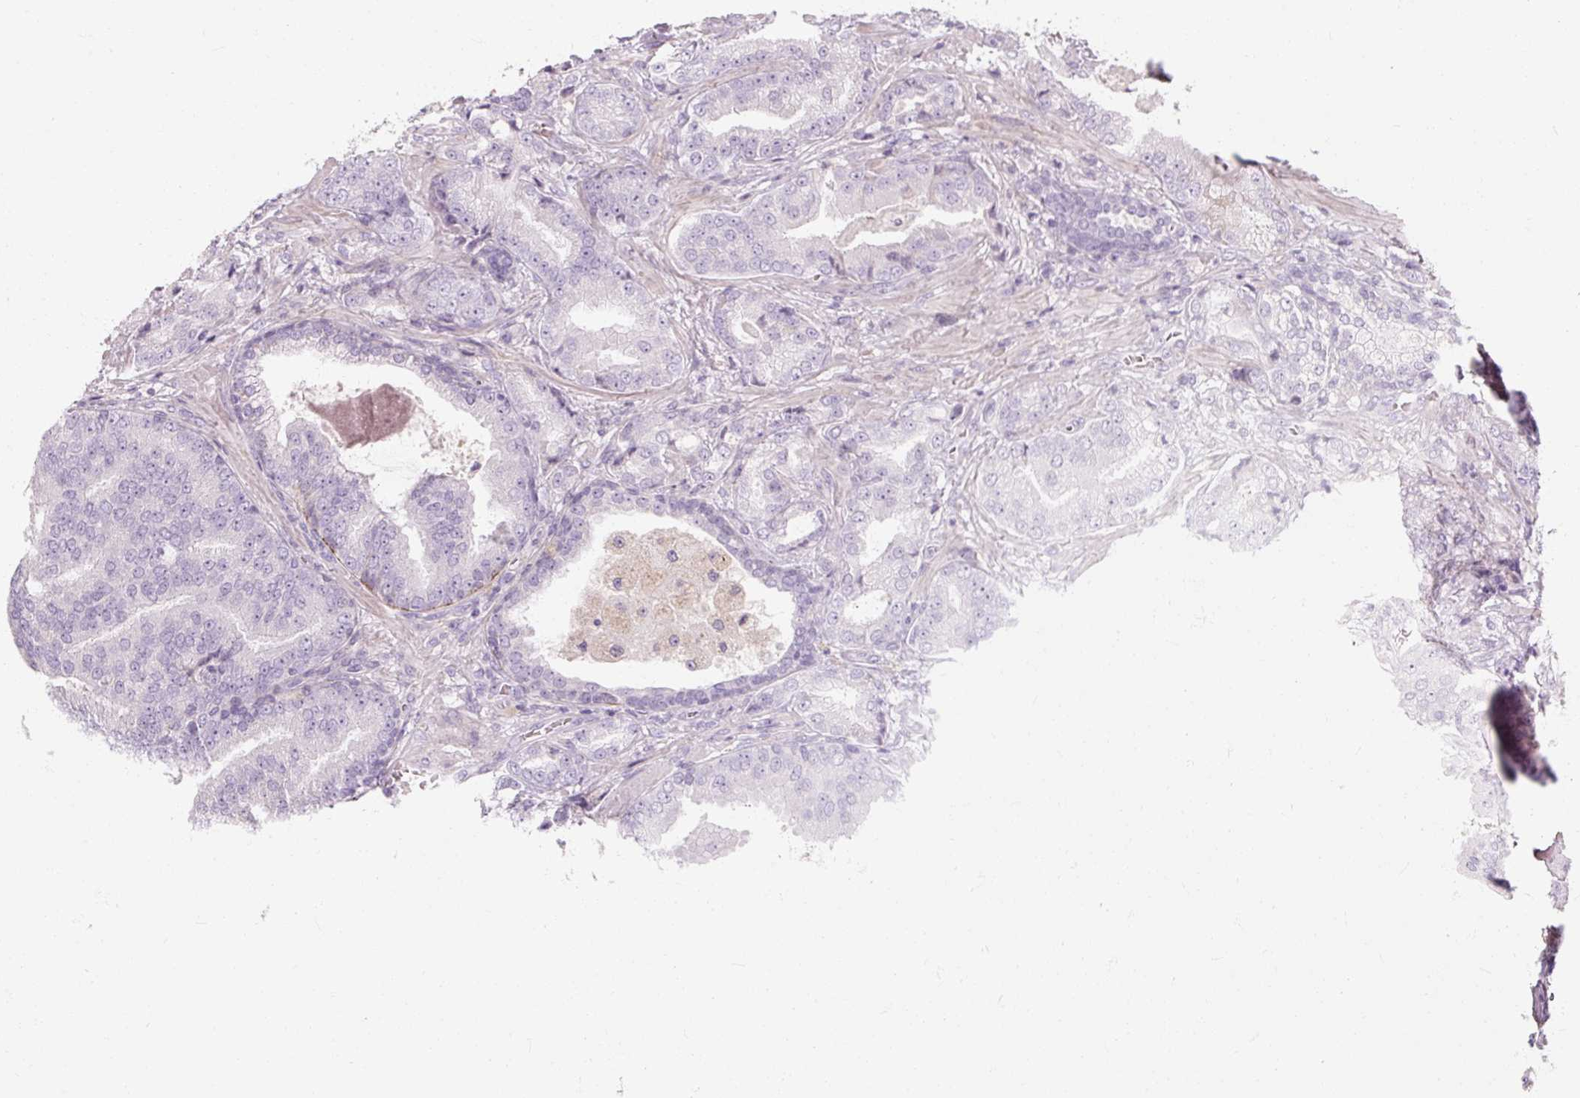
{"staining": {"intensity": "negative", "quantity": "none", "location": "none"}, "tissue": "prostate cancer", "cell_type": "Tumor cells", "image_type": "cancer", "snomed": [{"axis": "morphology", "description": "Adenocarcinoma, High grade"}, {"axis": "topography", "description": "Prostate"}], "caption": "Image shows no significant protein positivity in tumor cells of prostate cancer (high-grade adenocarcinoma).", "gene": "NFE2L3", "patient": {"sex": "male", "age": 68}}